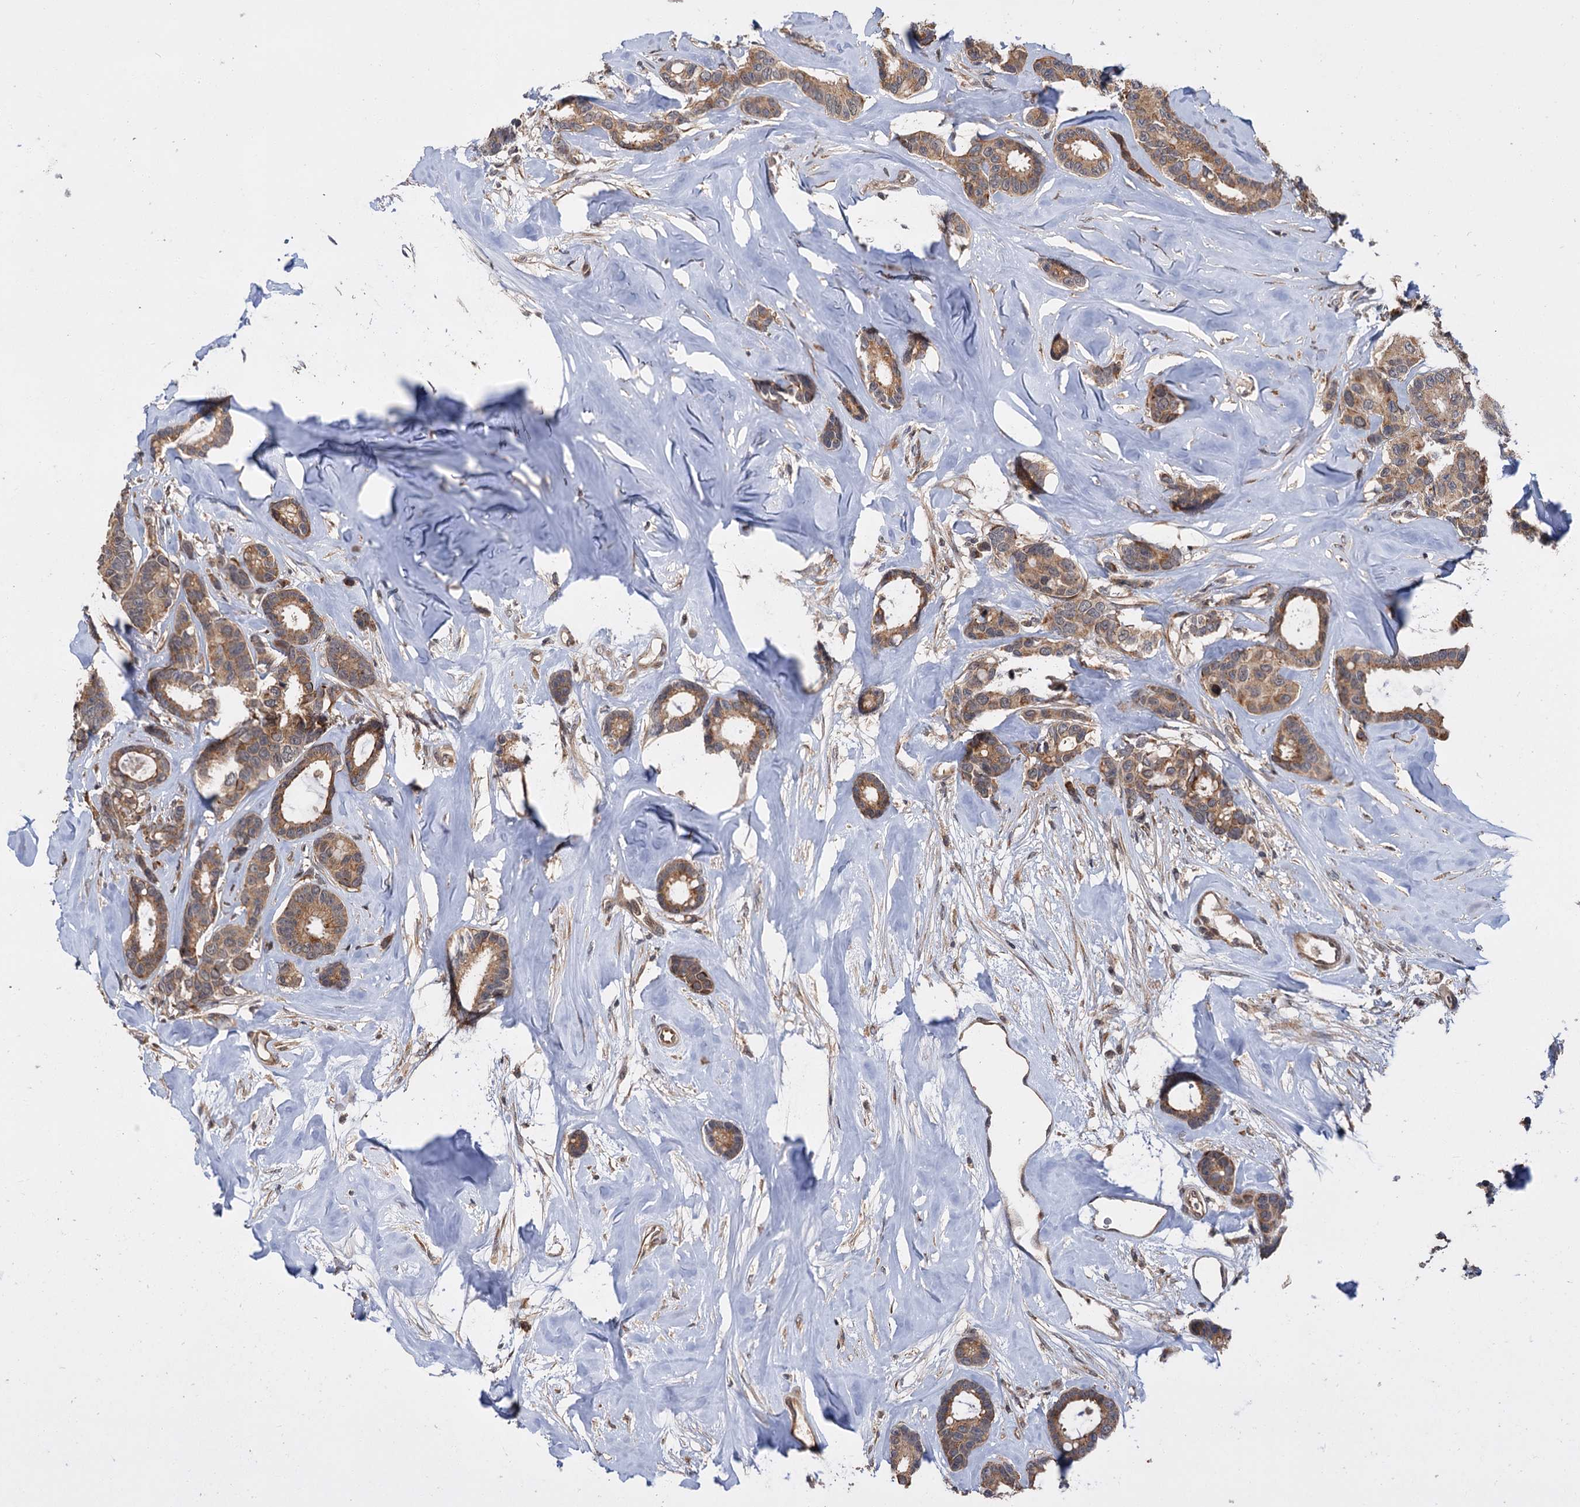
{"staining": {"intensity": "moderate", "quantity": ">75%", "location": "cytoplasmic/membranous"}, "tissue": "breast cancer", "cell_type": "Tumor cells", "image_type": "cancer", "snomed": [{"axis": "morphology", "description": "Duct carcinoma"}, {"axis": "topography", "description": "Breast"}], "caption": "Protein staining reveals moderate cytoplasmic/membranous positivity in approximately >75% of tumor cells in breast cancer.", "gene": "KANSL2", "patient": {"sex": "female", "age": 87}}